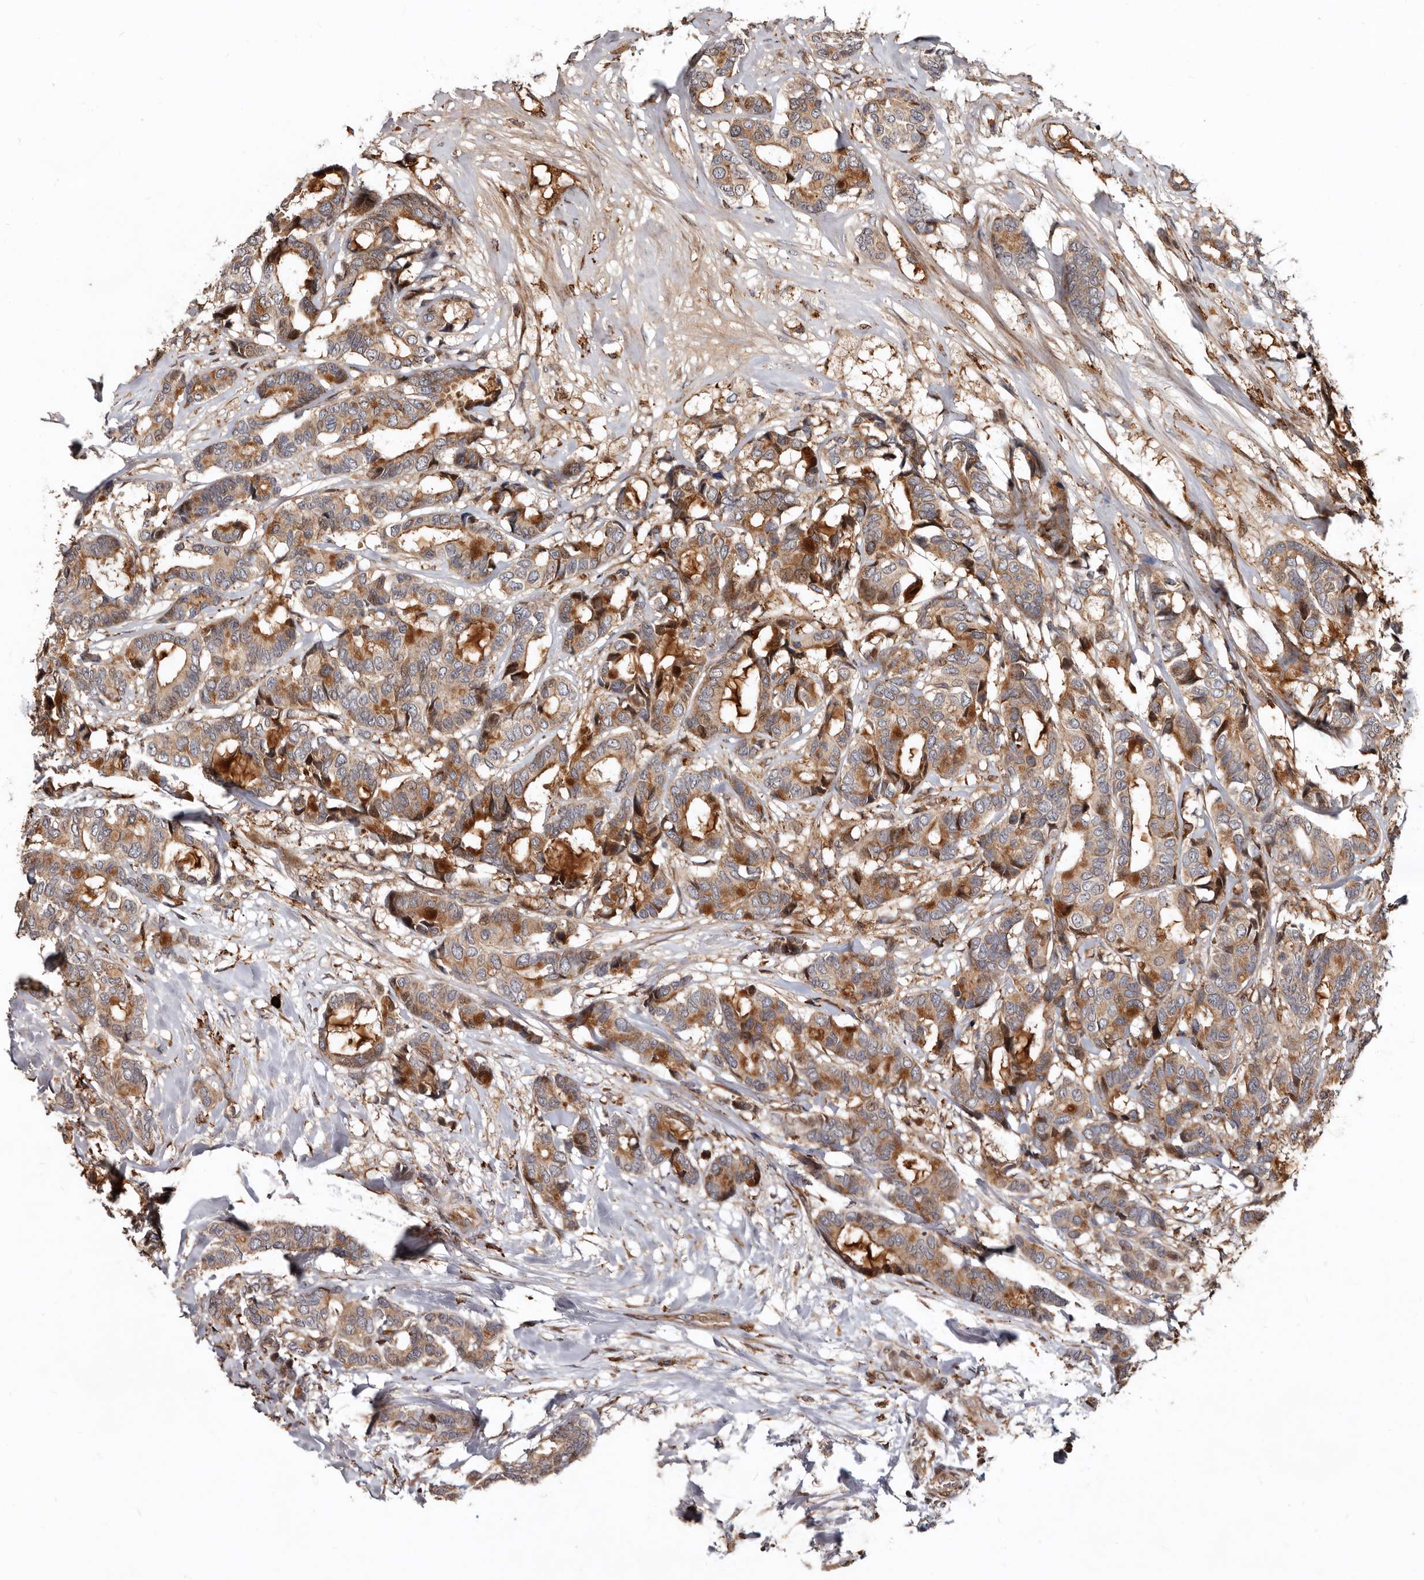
{"staining": {"intensity": "moderate", "quantity": ">75%", "location": "cytoplasmic/membranous"}, "tissue": "breast cancer", "cell_type": "Tumor cells", "image_type": "cancer", "snomed": [{"axis": "morphology", "description": "Duct carcinoma"}, {"axis": "topography", "description": "Breast"}], "caption": "Breast cancer stained with a brown dye exhibits moderate cytoplasmic/membranous positive positivity in about >75% of tumor cells.", "gene": "WEE2", "patient": {"sex": "female", "age": 87}}